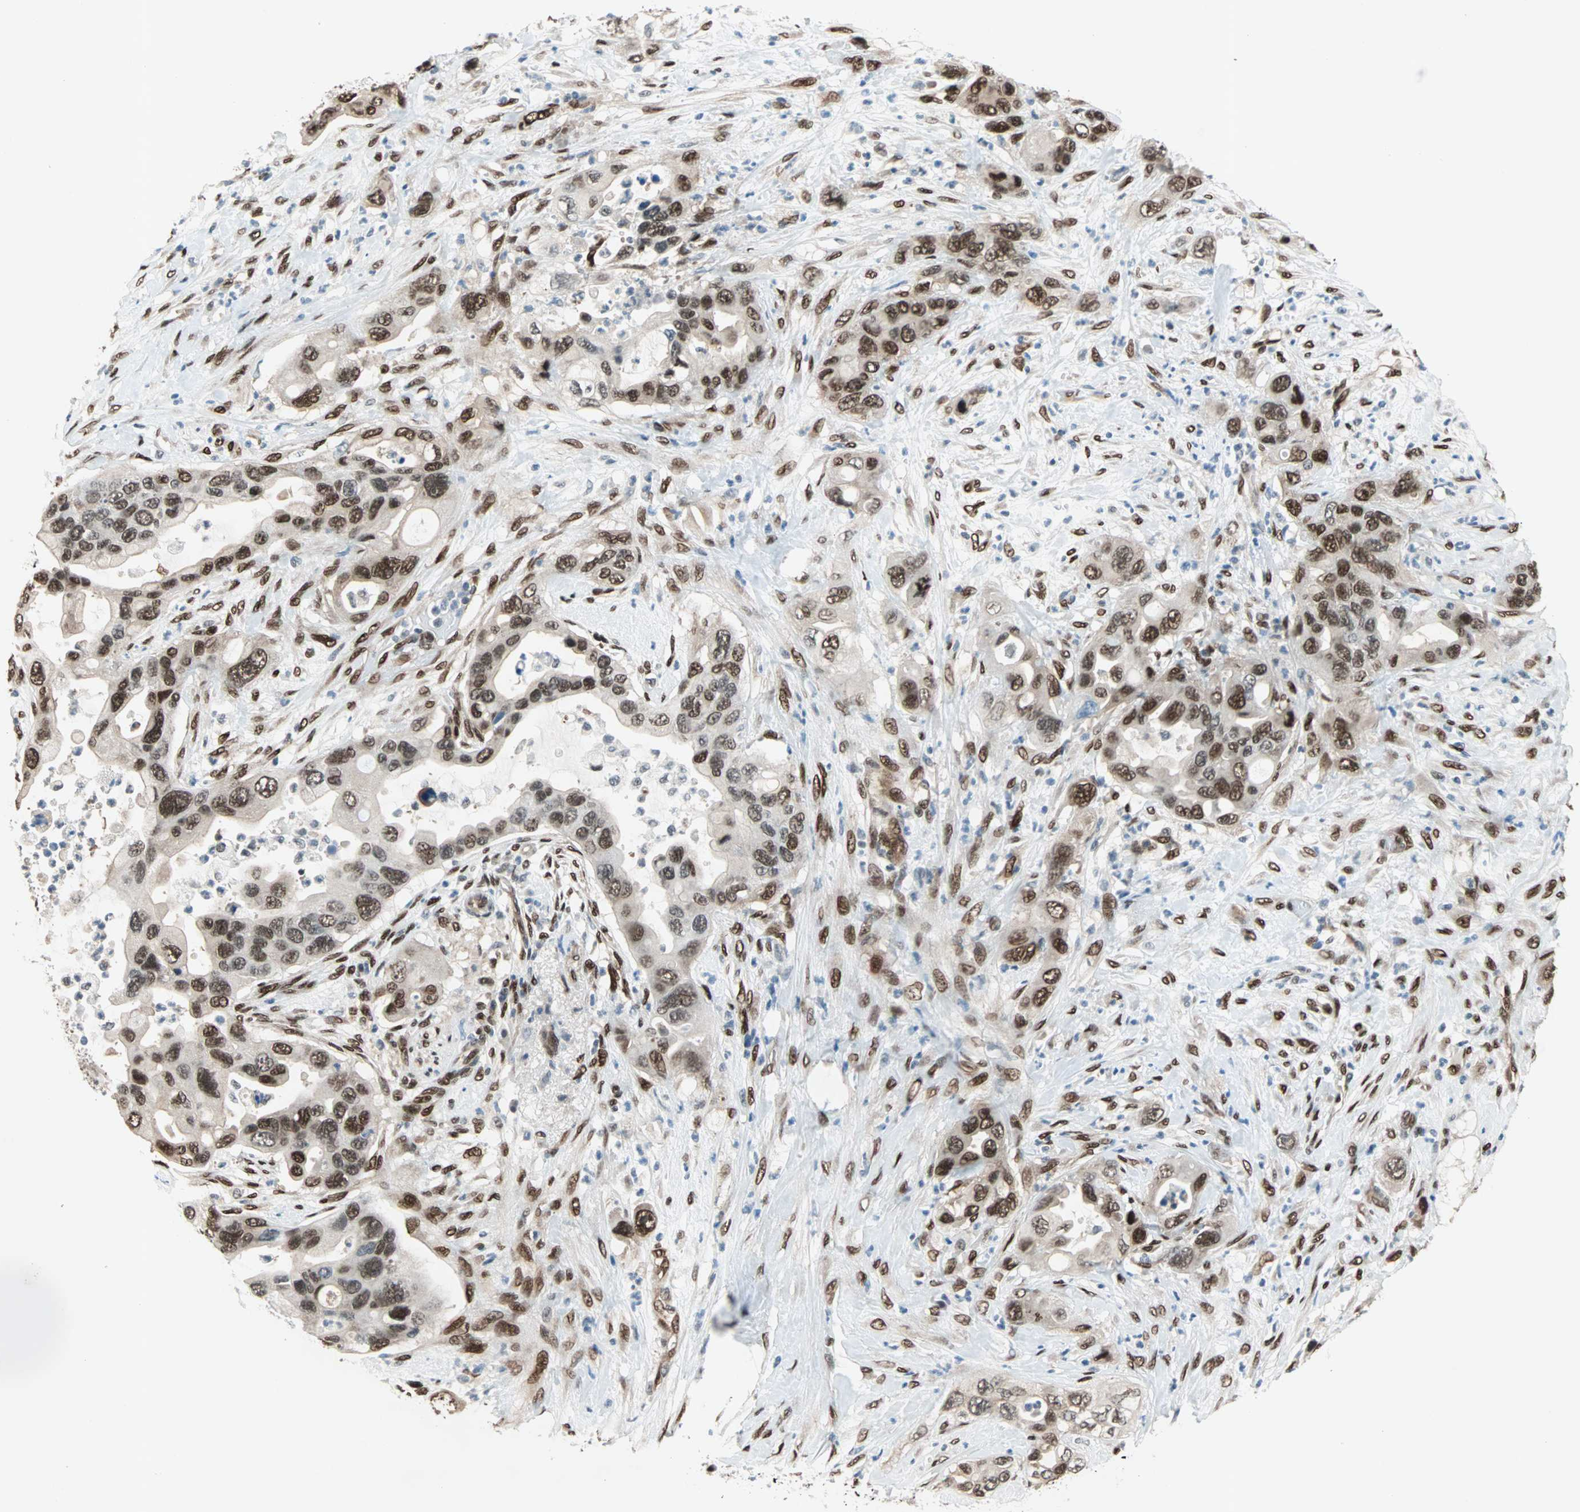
{"staining": {"intensity": "strong", "quantity": ">75%", "location": "nuclear"}, "tissue": "pancreatic cancer", "cell_type": "Tumor cells", "image_type": "cancer", "snomed": [{"axis": "morphology", "description": "Adenocarcinoma, NOS"}, {"axis": "topography", "description": "Pancreas"}], "caption": "Tumor cells reveal strong nuclear positivity in about >75% of cells in pancreatic cancer.", "gene": "WWTR1", "patient": {"sex": "female", "age": 71}}